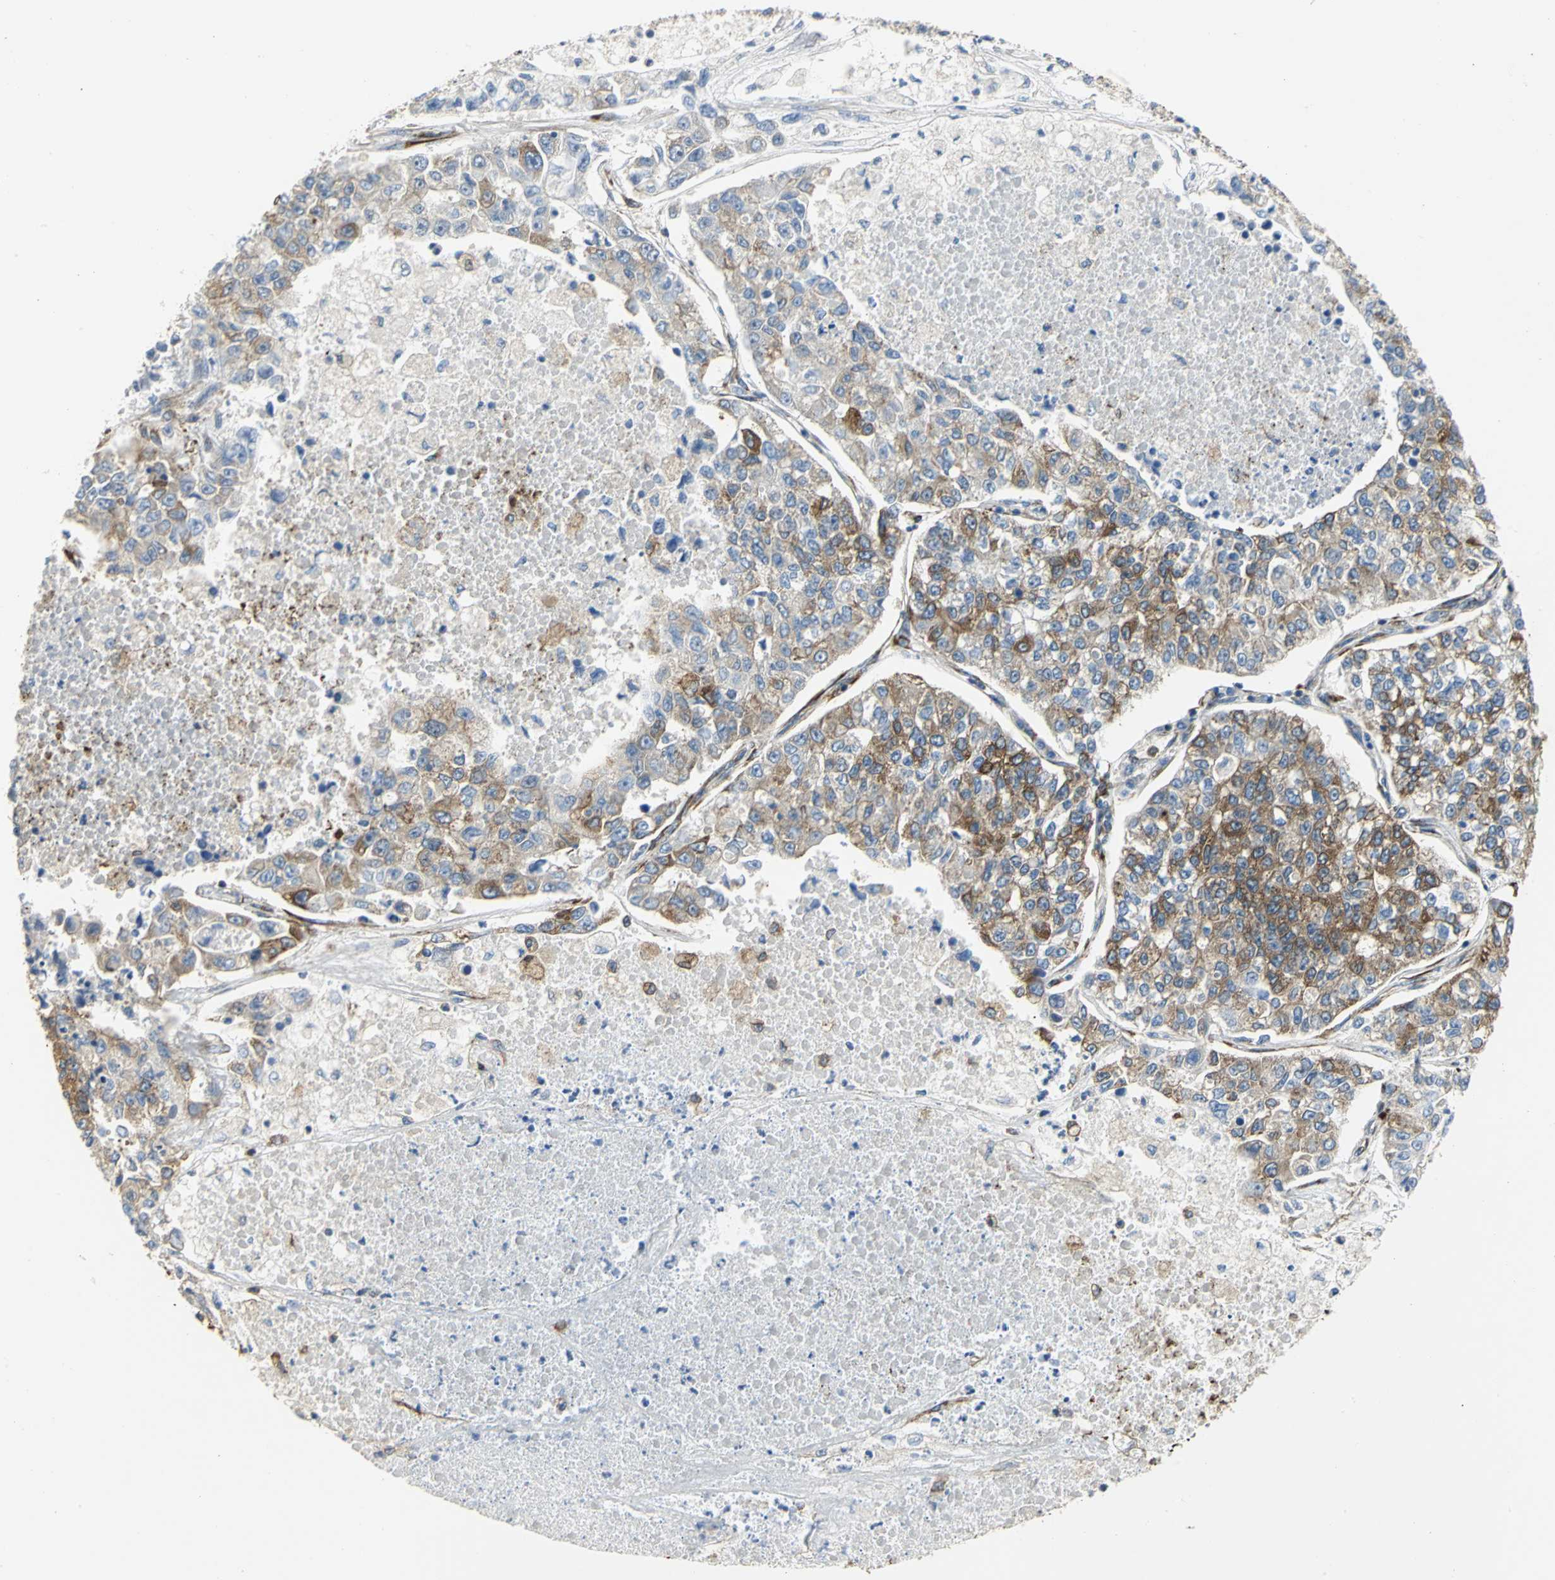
{"staining": {"intensity": "moderate", "quantity": ">75%", "location": "cytoplasmic/membranous"}, "tissue": "lung cancer", "cell_type": "Tumor cells", "image_type": "cancer", "snomed": [{"axis": "morphology", "description": "Adenocarcinoma, NOS"}, {"axis": "topography", "description": "Lung"}], "caption": "IHC staining of lung adenocarcinoma, which reveals medium levels of moderate cytoplasmic/membranous staining in approximately >75% of tumor cells indicating moderate cytoplasmic/membranous protein staining. The staining was performed using DAB (brown) for protein detection and nuclei were counterstained in hematoxylin (blue).", "gene": "YBX1", "patient": {"sex": "male", "age": 49}}